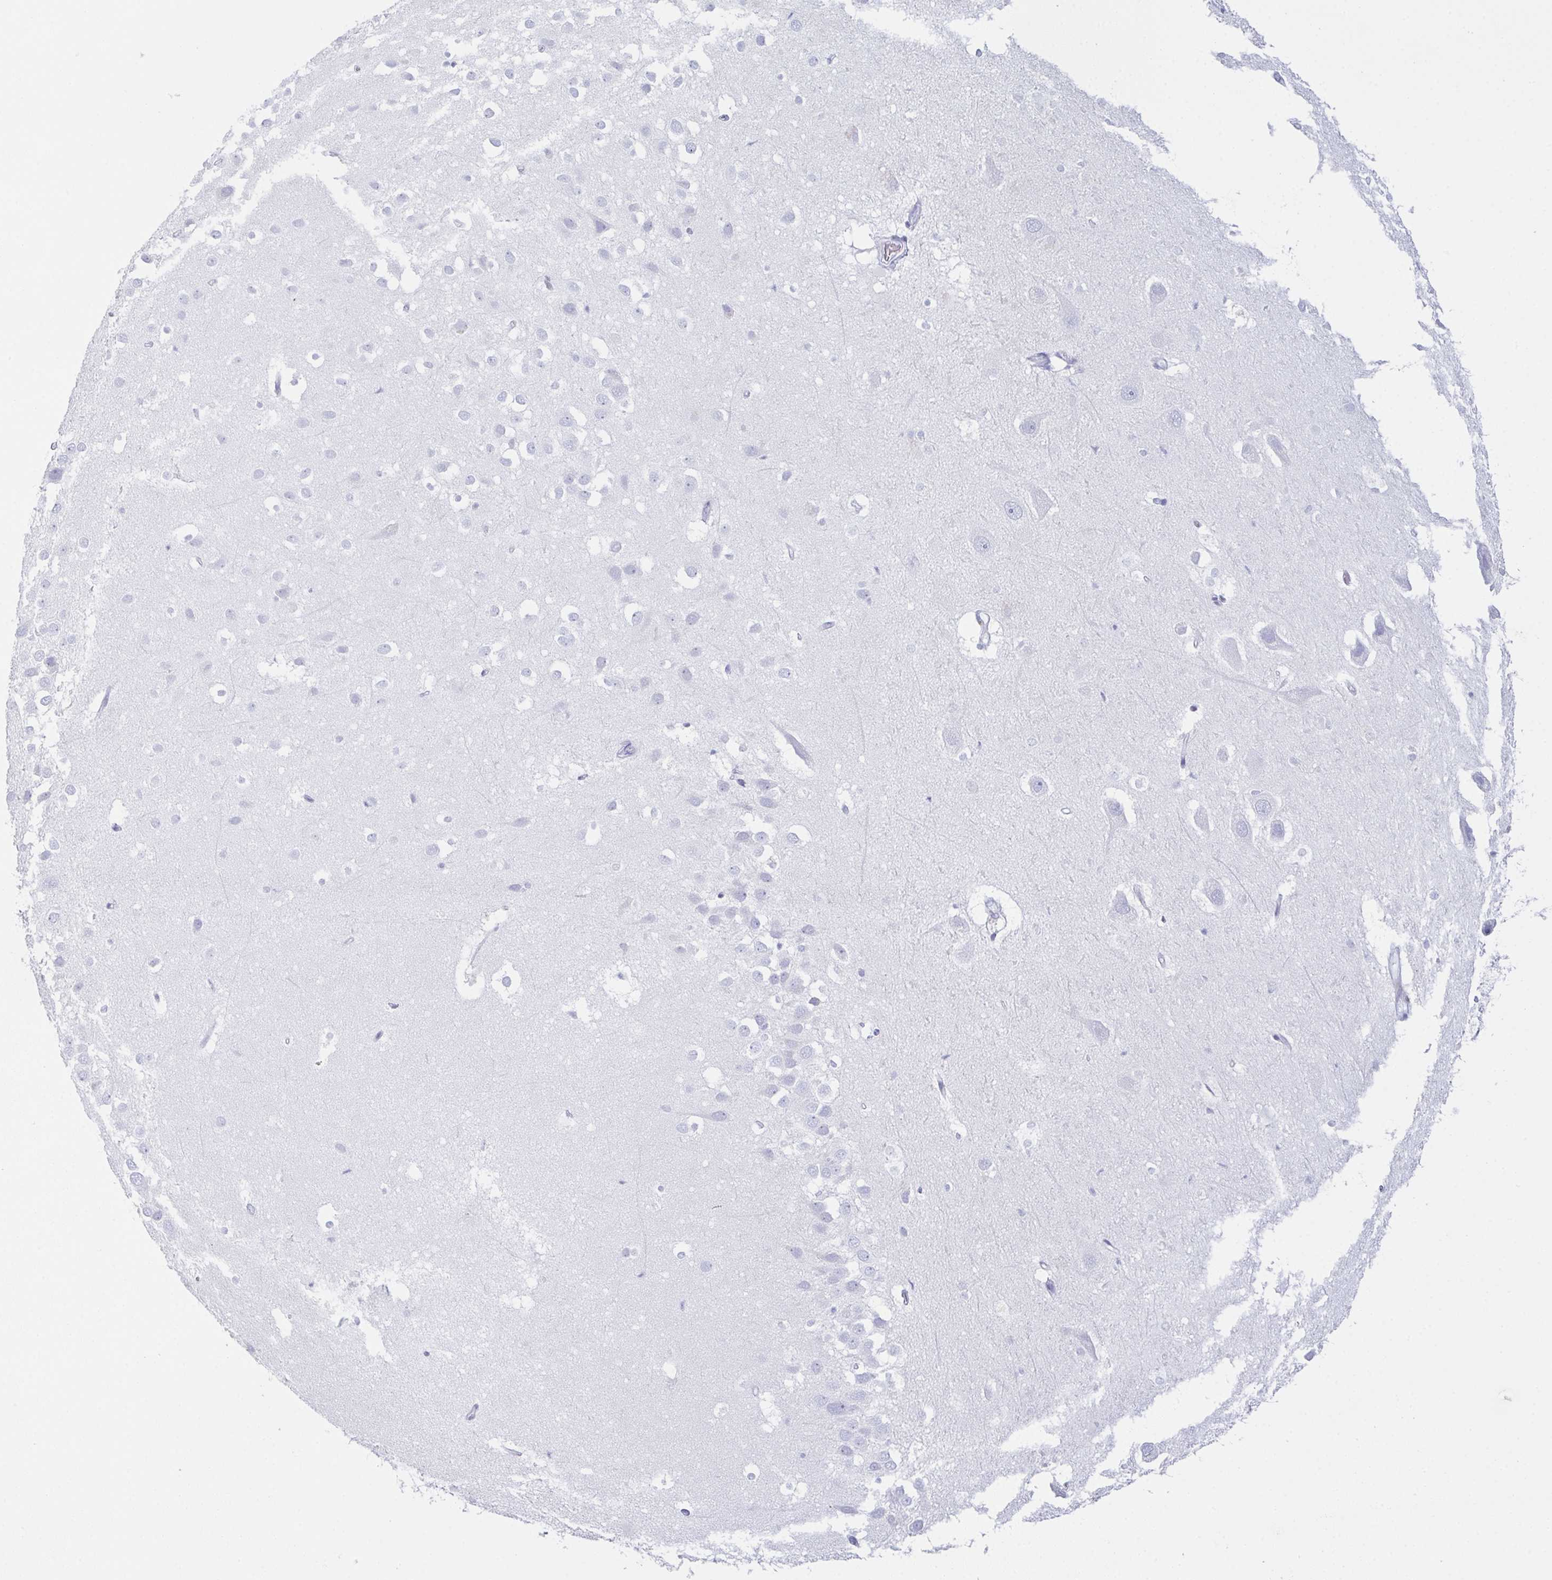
{"staining": {"intensity": "negative", "quantity": "none", "location": "none"}, "tissue": "hippocampus", "cell_type": "Glial cells", "image_type": "normal", "snomed": [{"axis": "morphology", "description": "Normal tissue, NOS"}, {"axis": "topography", "description": "Hippocampus"}], "caption": "This is an IHC histopathology image of unremarkable human hippocampus. There is no expression in glial cells.", "gene": "TEX19", "patient": {"sex": "male", "age": 26}}